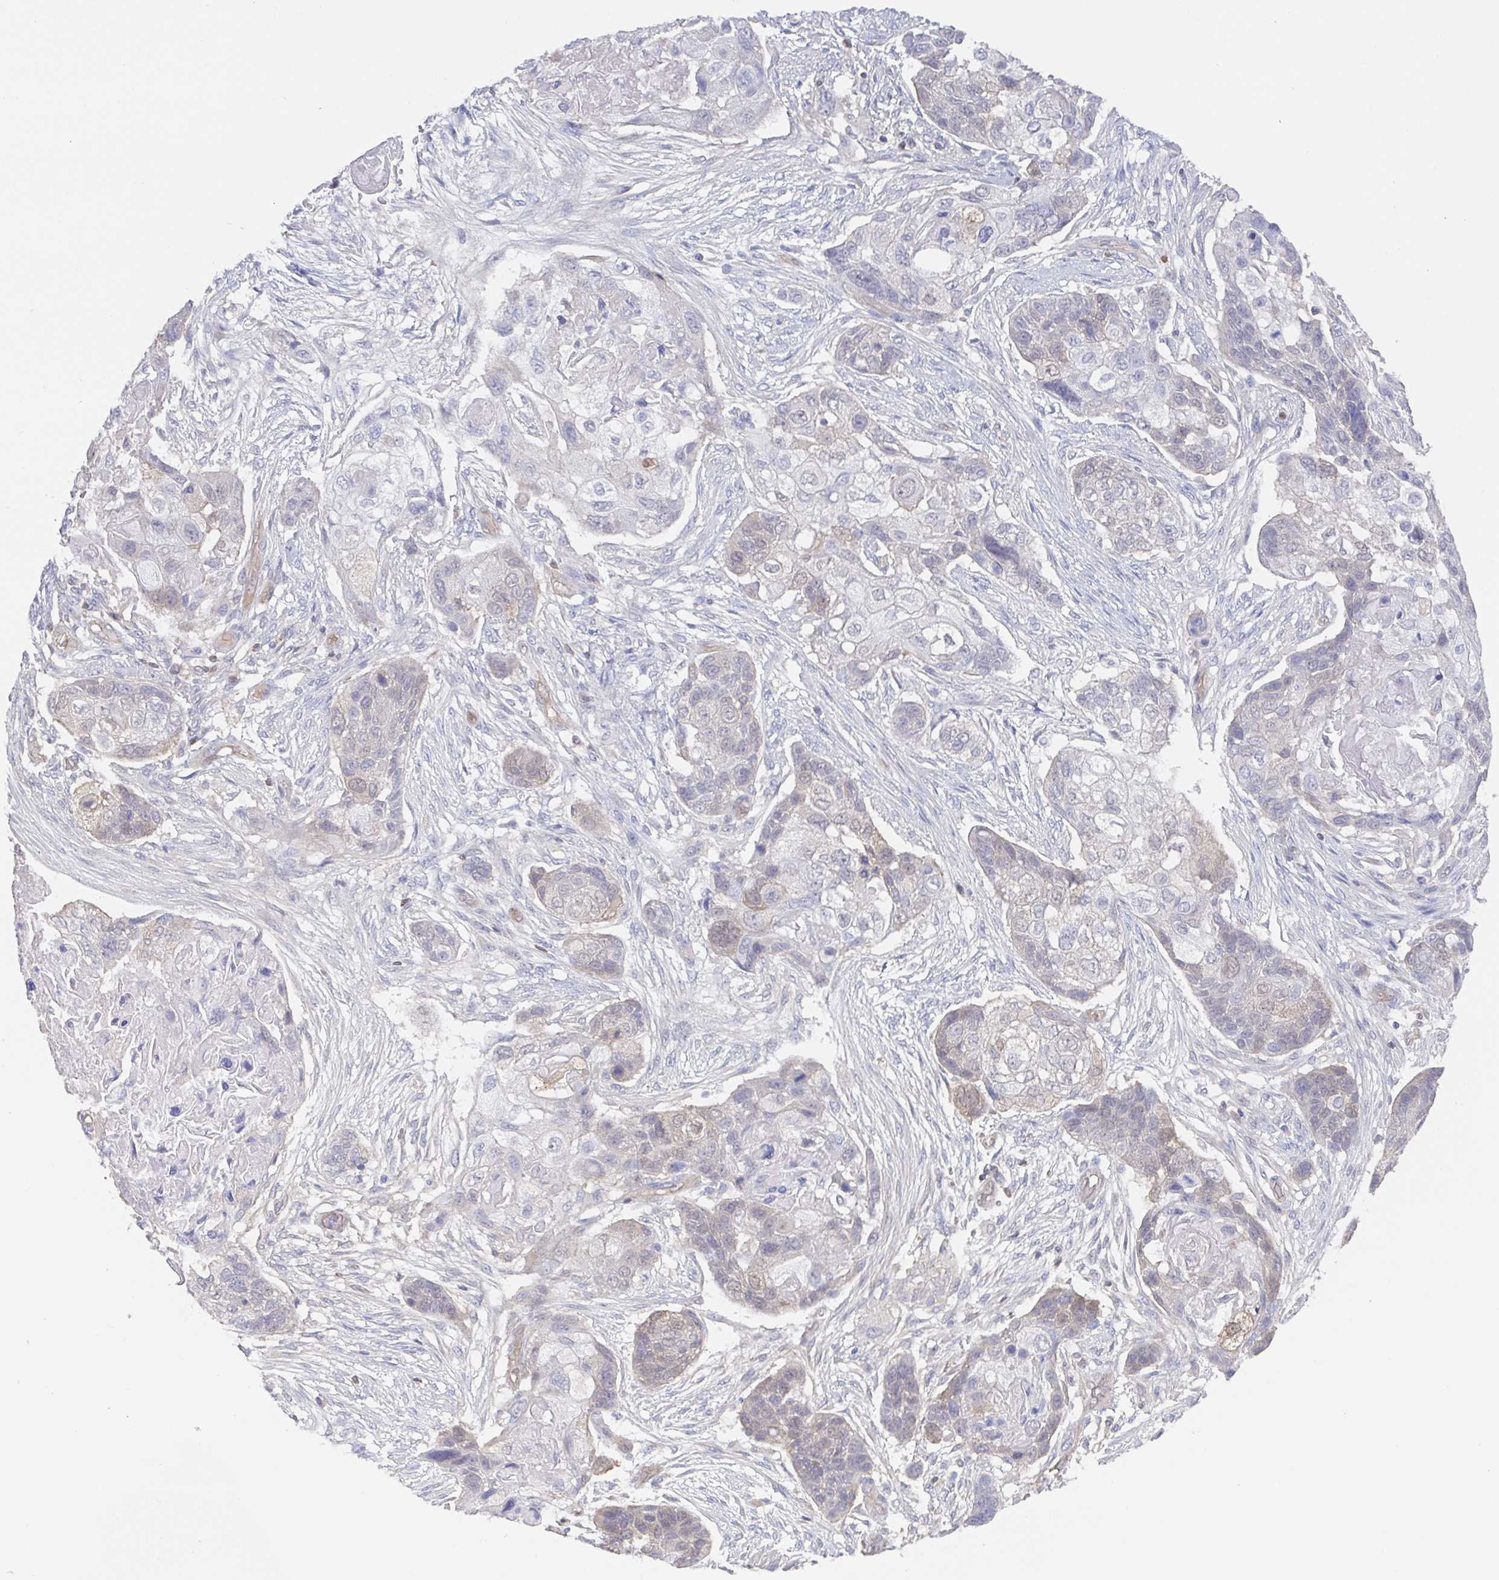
{"staining": {"intensity": "weak", "quantity": "<25%", "location": "cytoplasmic/membranous"}, "tissue": "lung cancer", "cell_type": "Tumor cells", "image_type": "cancer", "snomed": [{"axis": "morphology", "description": "Squamous cell carcinoma, NOS"}, {"axis": "topography", "description": "Lung"}], "caption": "A micrograph of lung squamous cell carcinoma stained for a protein exhibits no brown staining in tumor cells.", "gene": "AGFG2", "patient": {"sex": "male", "age": 69}}